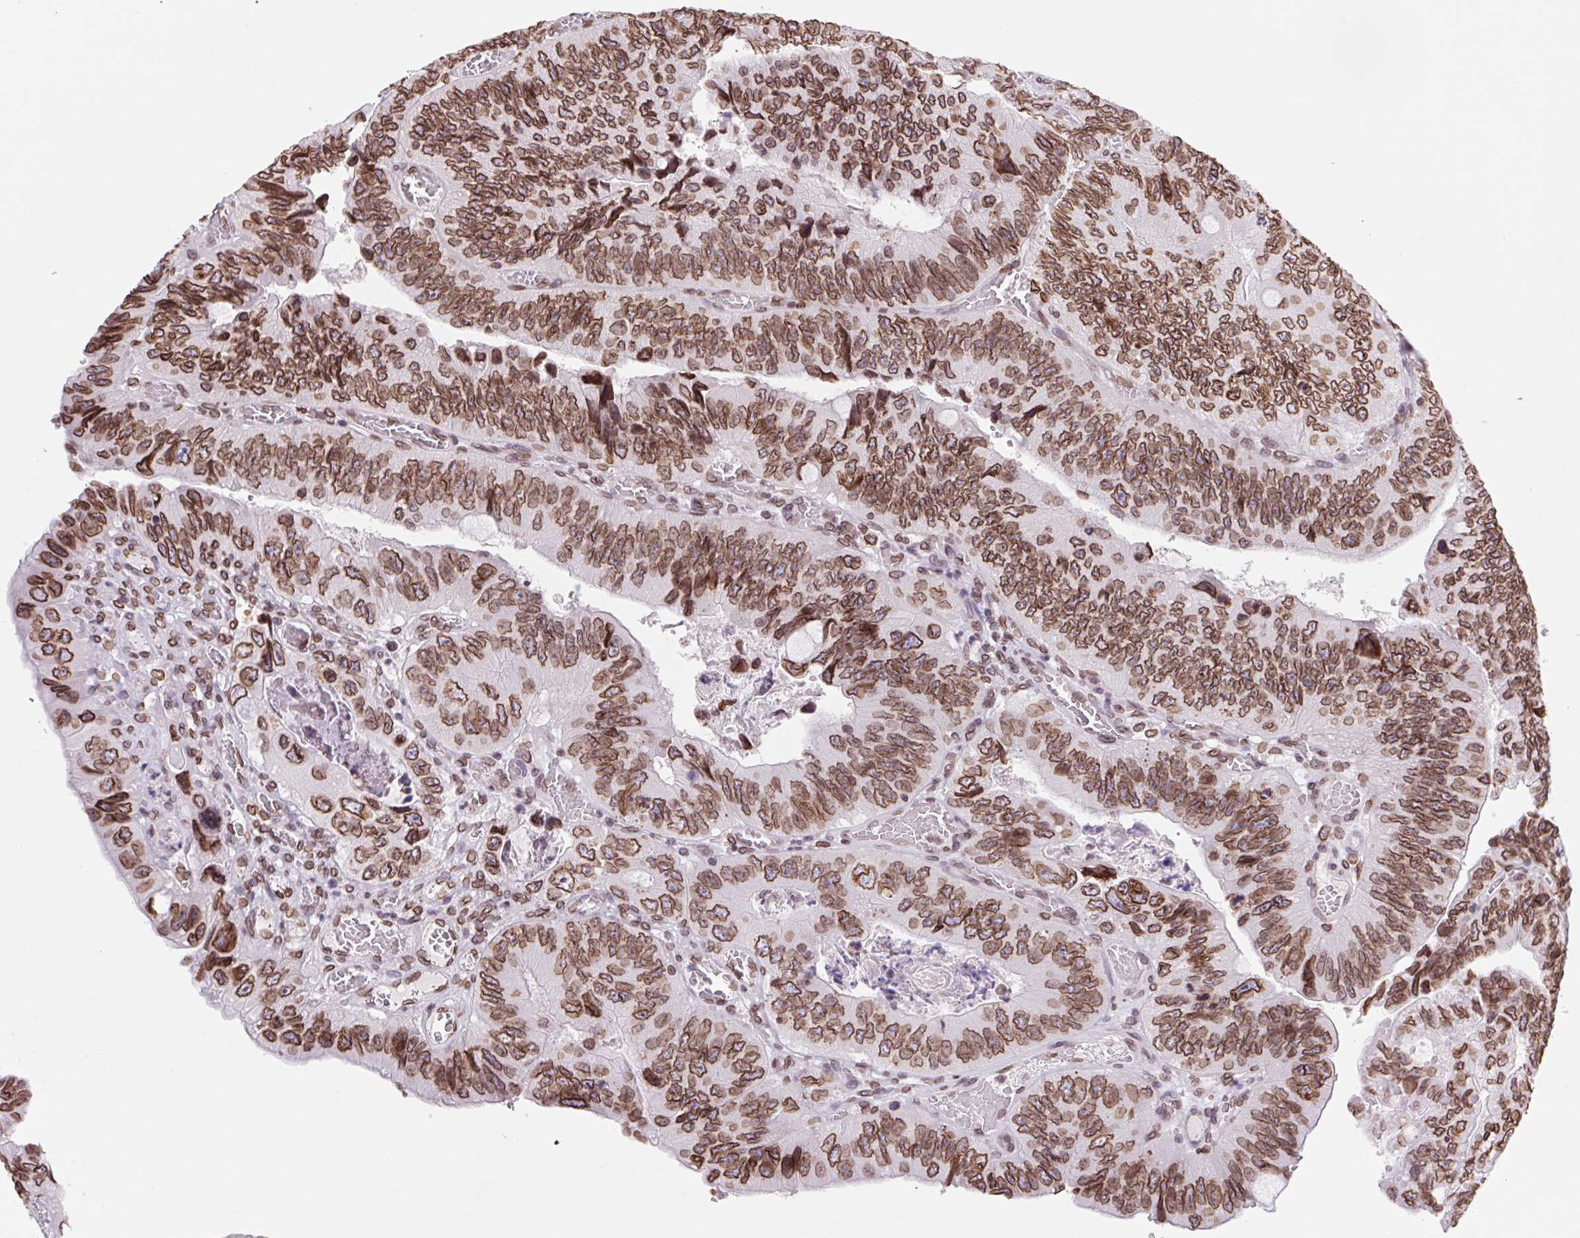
{"staining": {"intensity": "strong", "quantity": ">75%", "location": "cytoplasmic/membranous,nuclear"}, "tissue": "colorectal cancer", "cell_type": "Tumor cells", "image_type": "cancer", "snomed": [{"axis": "morphology", "description": "Adenocarcinoma, NOS"}, {"axis": "topography", "description": "Colon"}], "caption": "The immunohistochemical stain shows strong cytoplasmic/membranous and nuclear positivity in tumor cells of colorectal cancer (adenocarcinoma) tissue.", "gene": "LMNB2", "patient": {"sex": "female", "age": 84}}